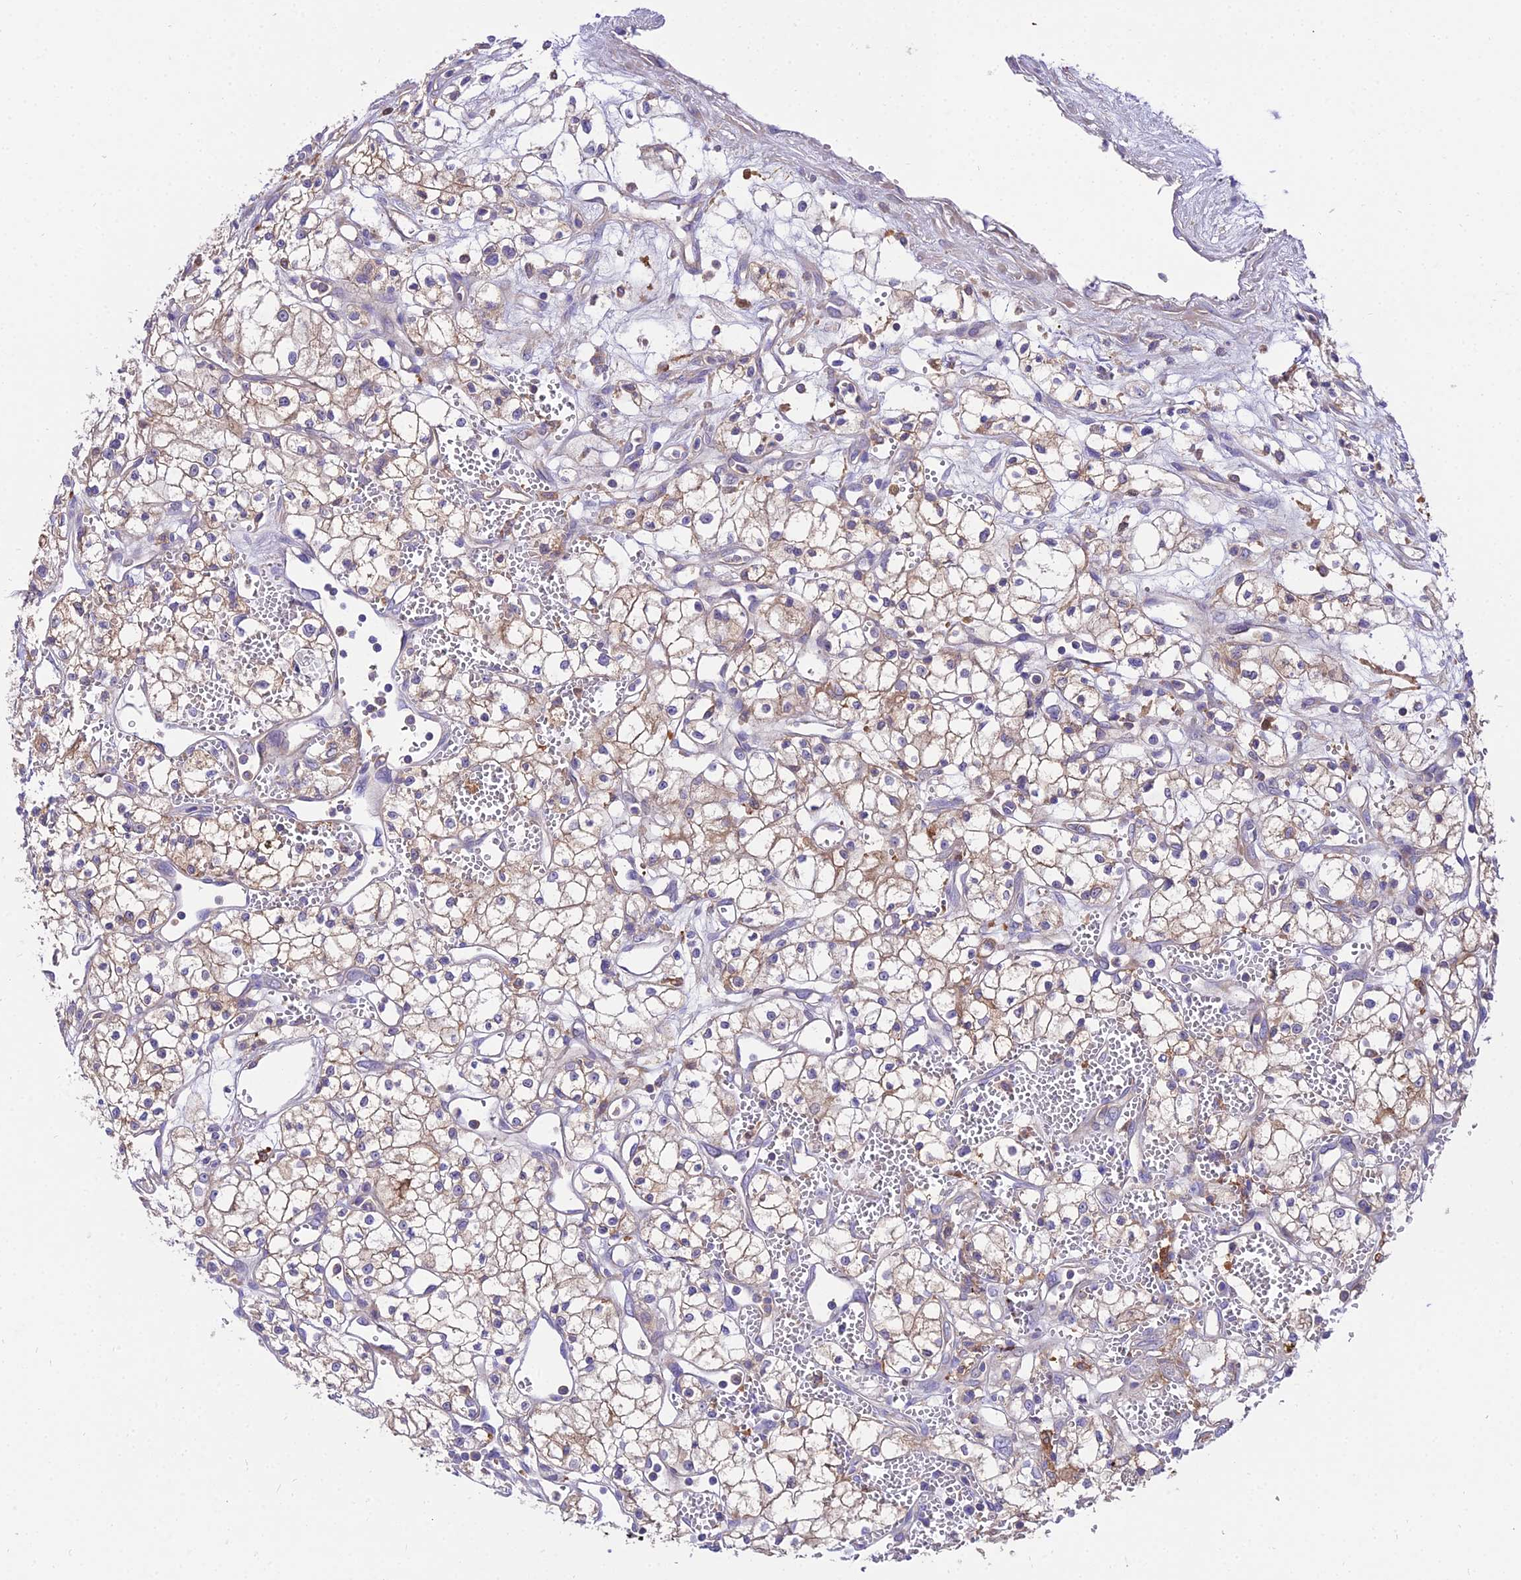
{"staining": {"intensity": "weak", "quantity": "25%-75%", "location": "cytoplasmic/membranous"}, "tissue": "renal cancer", "cell_type": "Tumor cells", "image_type": "cancer", "snomed": [{"axis": "morphology", "description": "Adenocarcinoma, NOS"}, {"axis": "topography", "description": "Kidney"}], "caption": "Immunohistochemistry (DAB (3,3'-diaminobenzidine)) staining of human renal cancer (adenocarcinoma) reveals weak cytoplasmic/membranous protein expression in about 25%-75% of tumor cells. (brown staining indicates protein expression, while blue staining denotes nuclei).", "gene": "C2orf69", "patient": {"sex": "male", "age": 59}}